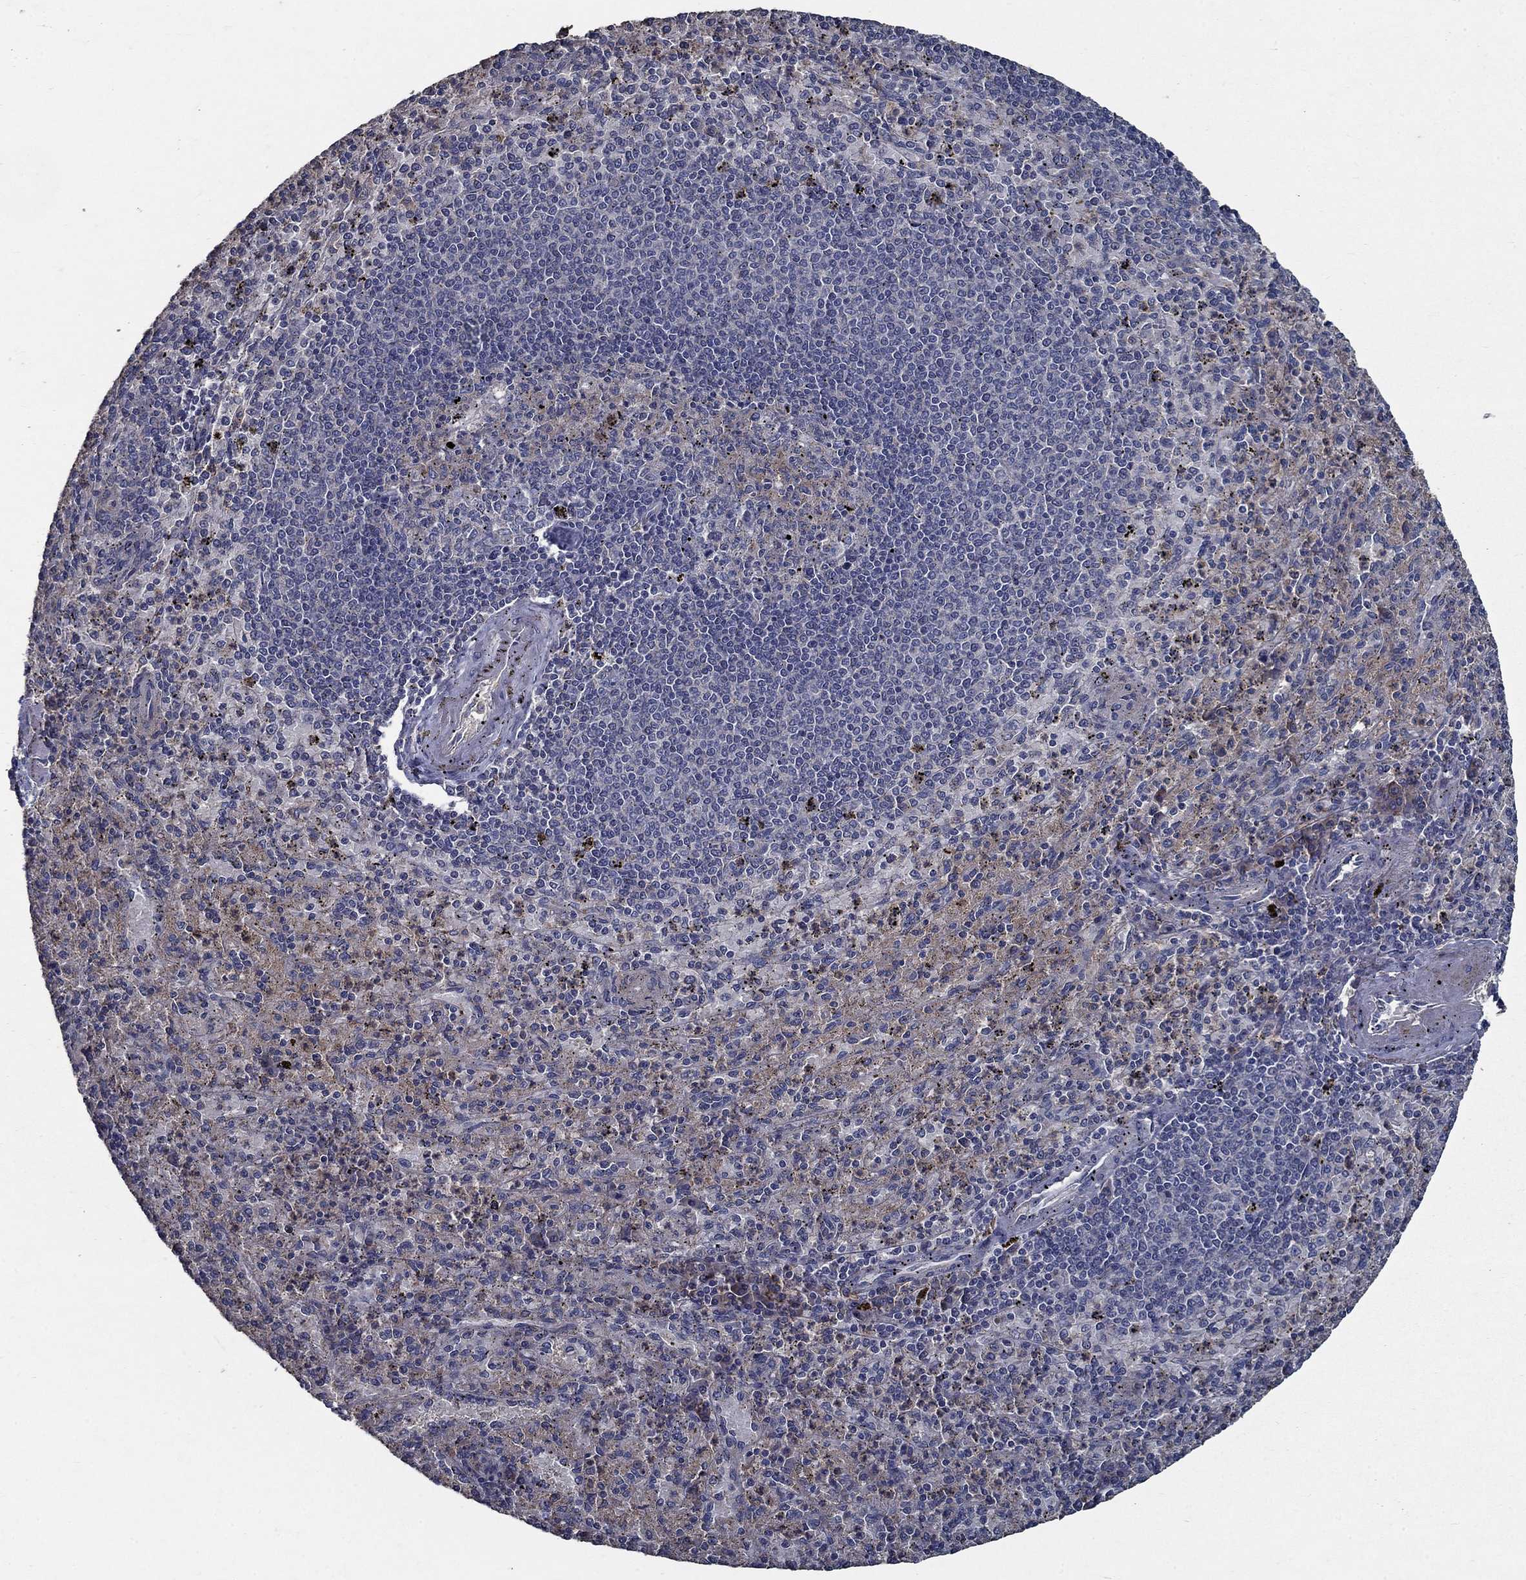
{"staining": {"intensity": "weak", "quantity": "25%-75%", "location": "cytoplasmic/membranous"}, "tissue": "spleen", "cell_type": "Cells in red pulp", "image_type": "normal", "snomed": [{"axis": "morphology", "description": "Normal tissue, NOS"}, {"axis": "topography", "description": "Spleen"}], "caption": "IHC histopathology image of benign spleen stained for a protein (brown), which shows low levels of weak cytoplasmic/membranous staining in approximately 25%-75% of cells in red pulp.", "gene": "SLC44A1", "patient": {"sex": "male", "age": 60}}